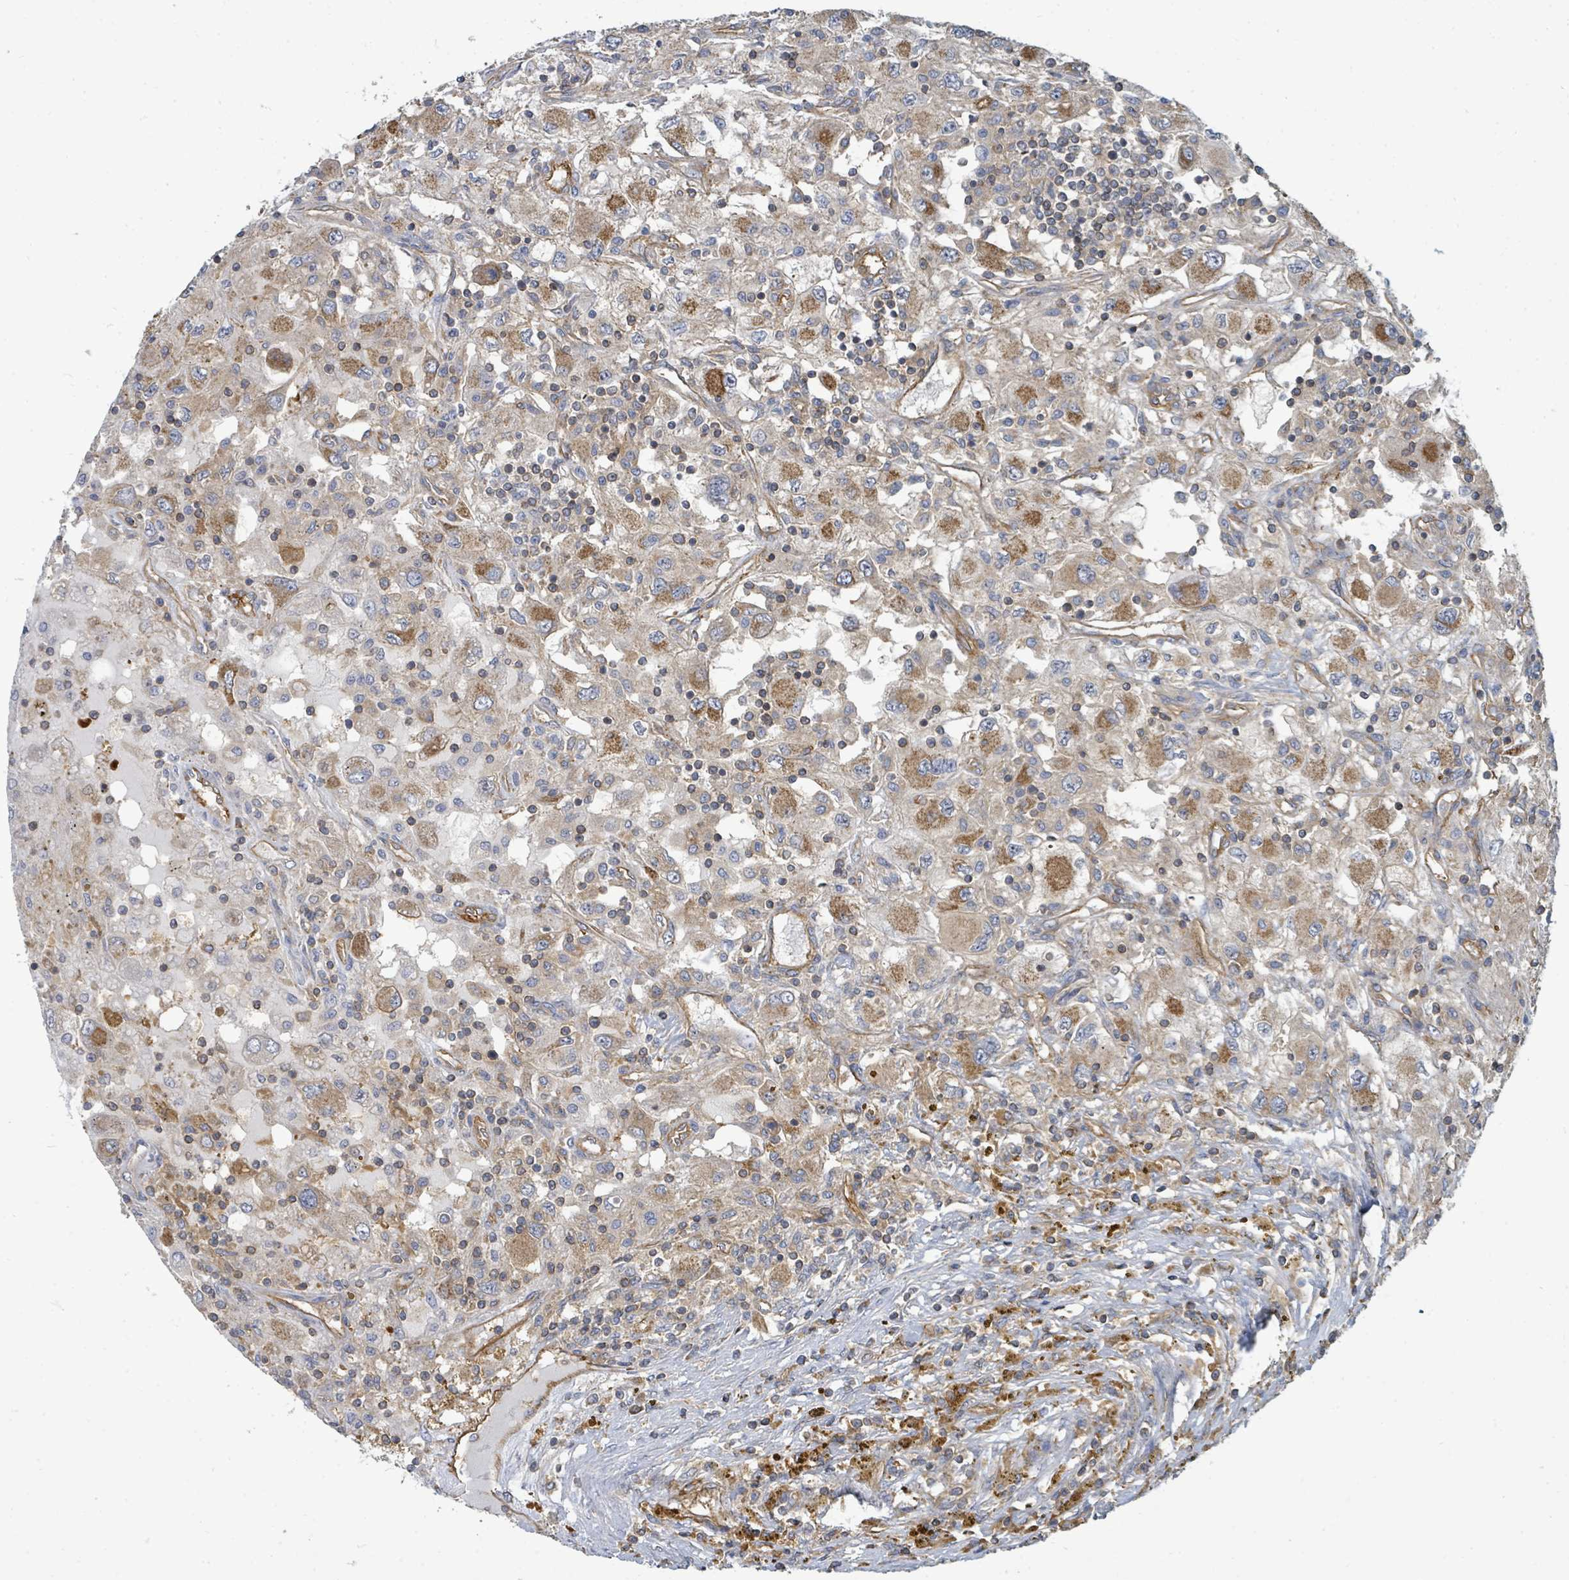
{"staining": {"intensity": "moderate", "quantity": "25%-75%", "location": "cytoplasmic/membranous"}, "tissue": "renal cancer", "cell_type": "Tumor cells", "image_type": "cancer", "snomed": [{"axis": "morphology", "description": "Adenocarcinoma, NOS"}, {"axis": "topography", "description": "Kidney"}], "caption": "IHC (DAB) staining of renal cancer shows moderate cytoplasmic/membranous protein expression in approximately 25%-75% of tumor cells.", "gene": "BOLA2B", "patient": {"sex": "female", "age": 67}}